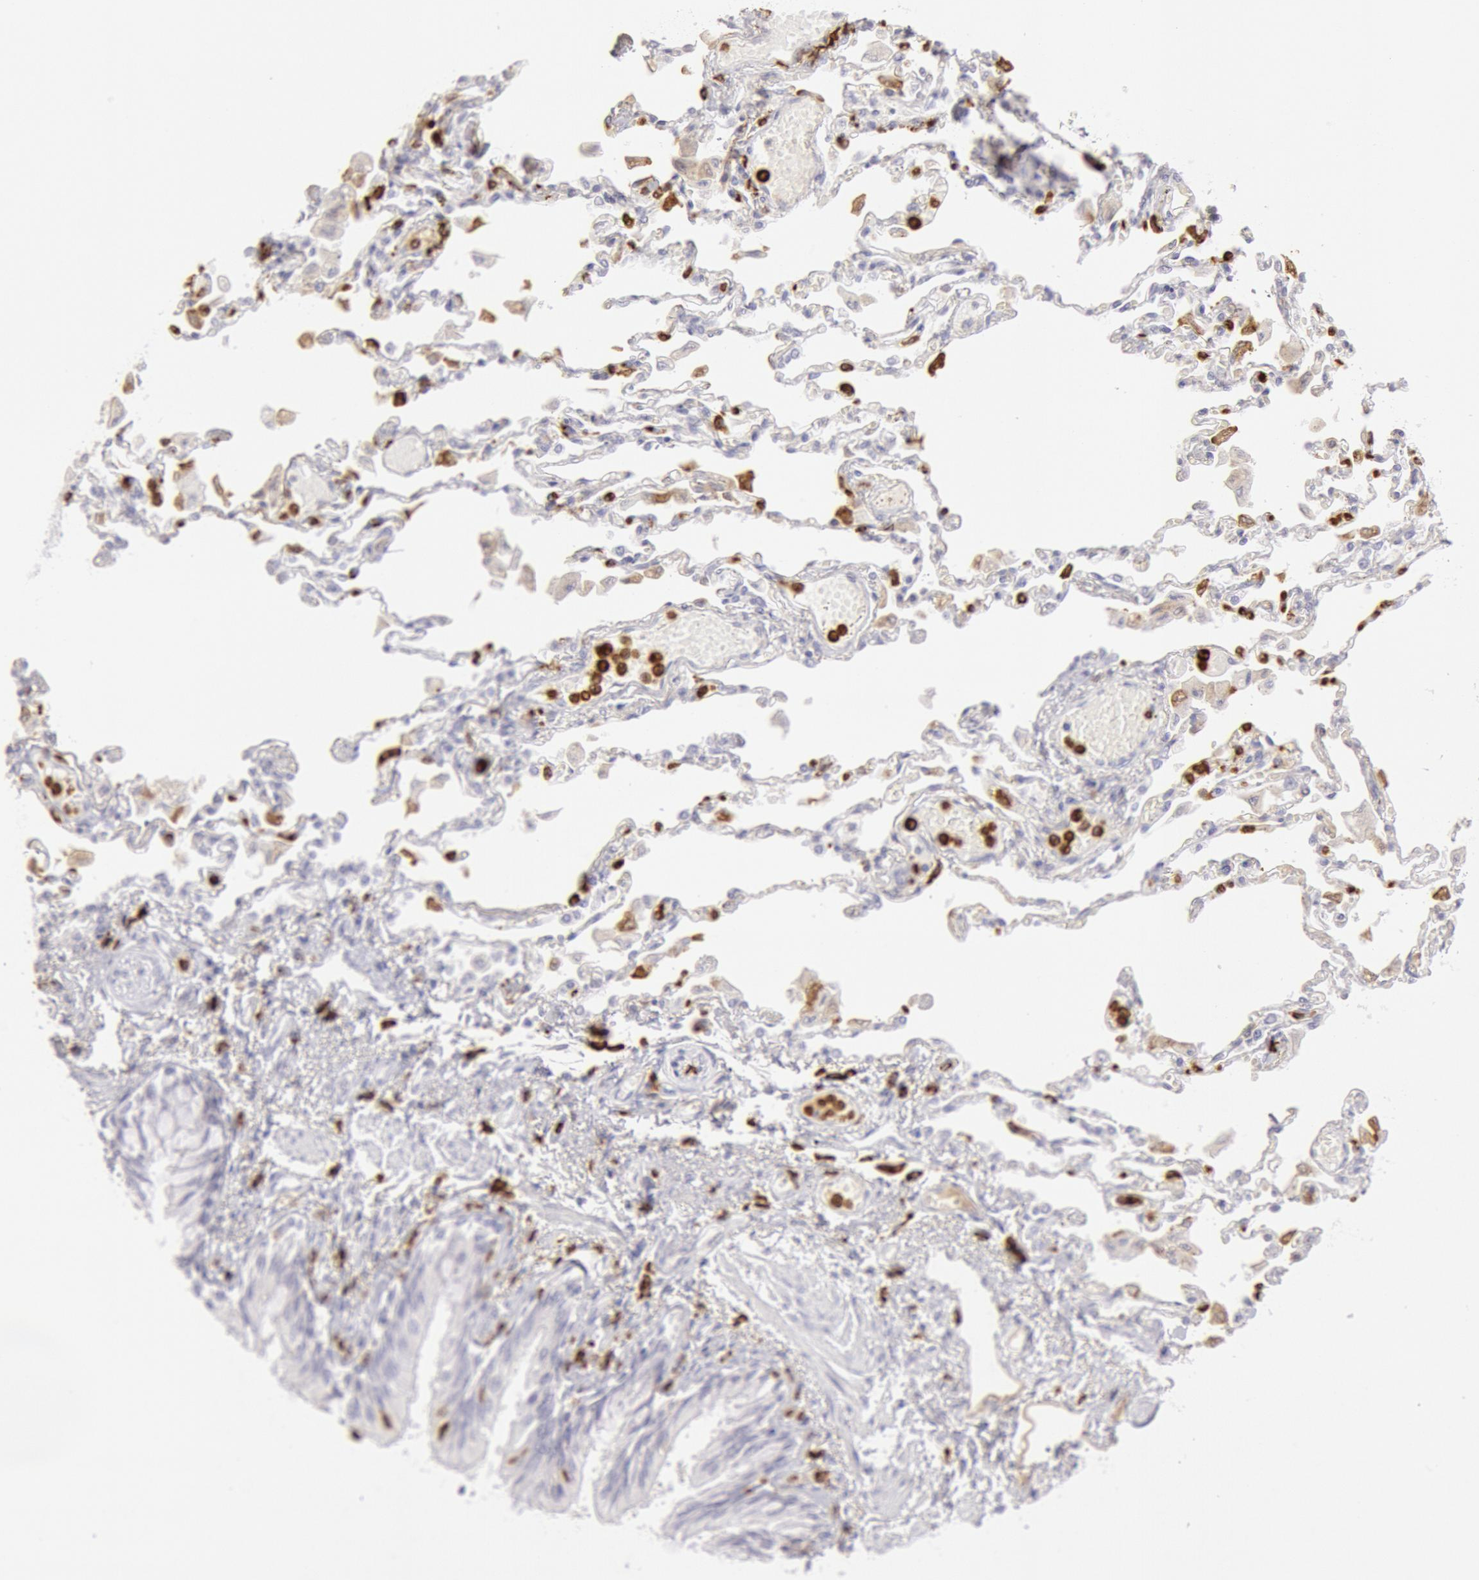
{"staining": {"intensity": "negative", "quantity": "none", "location": "none"}, "tissue": "adipose tissue", "cell_type": "Adipocytes", "image_type": "normal", "snomed": [{"axis": "morphology", "description": "Normal tissue, NOS"}, {"axis": "morphology", "description": "Adenocarcinoma, NOS"}, {"axis": "topography", "description": "Cartilage tissue"}, {"axis": "topography", "description": "Lung"}], "caption": "Immunohistochemistry of normal adipose tissue demonstrates no staining in adipocytes. (Immunohistochemistry, brightfield microscopy, high magnification).", "gene": "FCN1", "patient": {"sex": "female", "age": 67}}